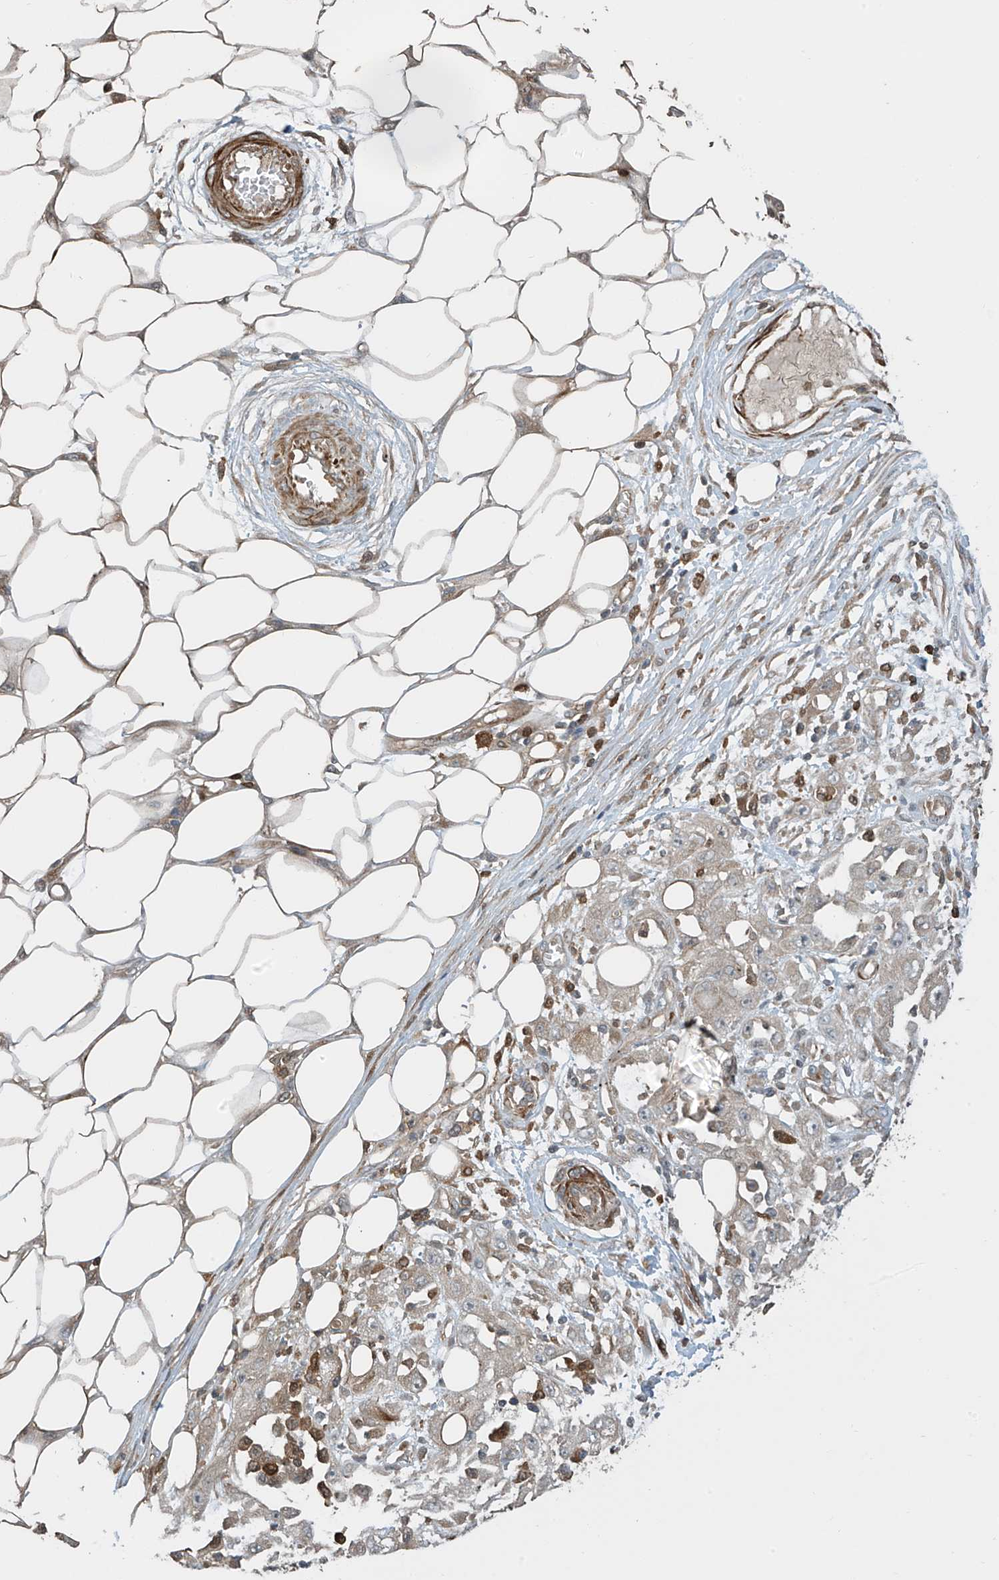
{"staining": {"intensity": "weak", "quantity": "<25%", "location": "cytoplasmic/membranous"}, "tissue": "skin cancer", "cell_type": "Tumor cells", "image_type": "cancer", "snomed": [{"axis": "morphology", "description": "Squamous cell carcinoma, NOS"}, {"axis": "morphology", "description": "Squamous cell carcinoma, metastatic, NOS"}, {"axis": "topography", "description": "Skin"}, {"axis": "topography", "description": "Lymph node"}], "caption": "IHC of skin cancer (squamous cell carcinoma) exhibits no staining in tumor cells.", "gene": "SH3BGRL3", "patient": {"sex": "male", "age": 75}}